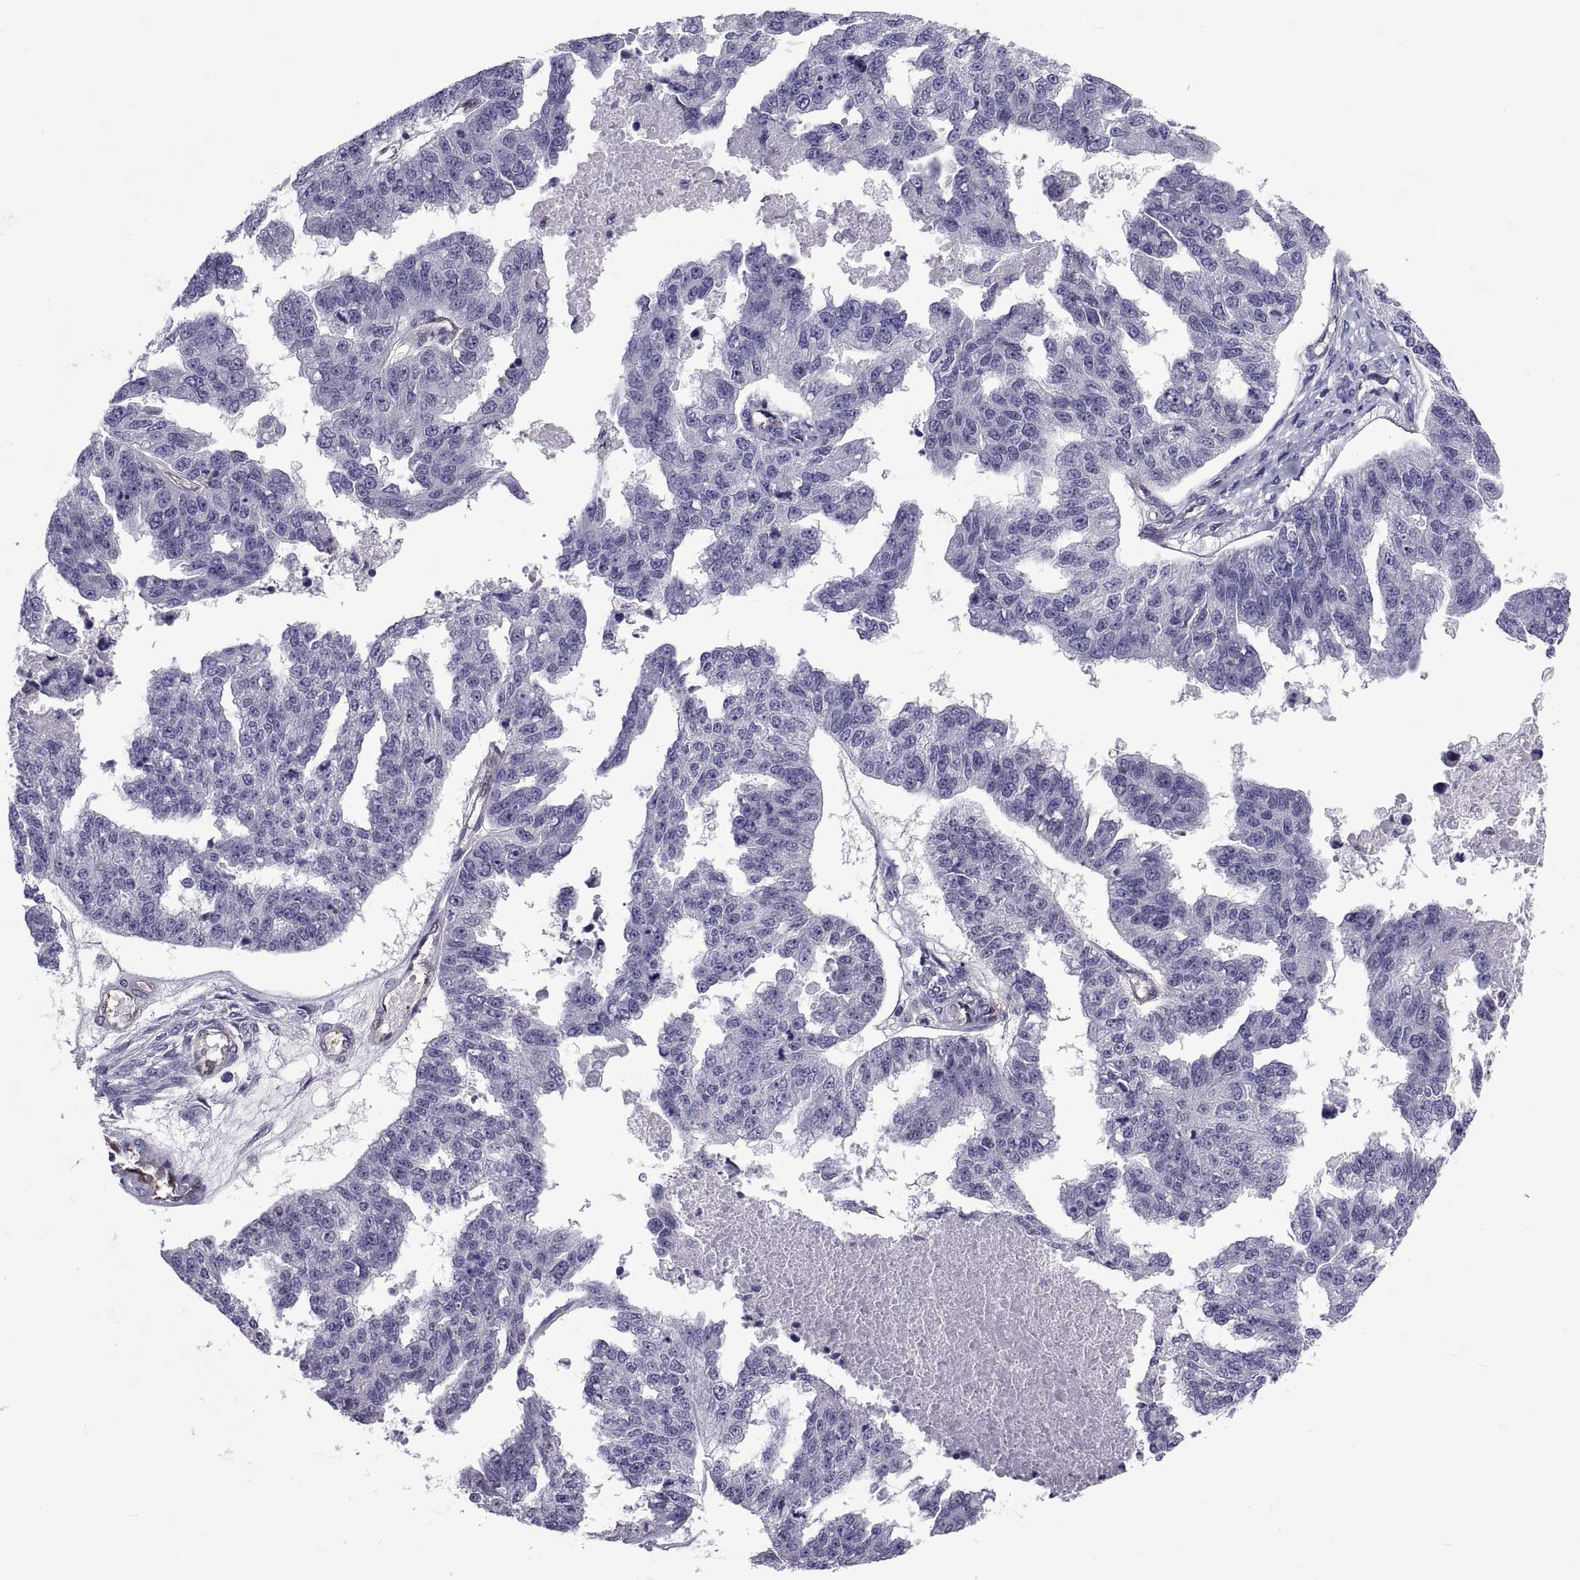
{"staining": {"intensity": "negative", "quantity": "none", "location": "none"}, "tissue": "ovarian cancer", "cell_type": "Tumor cells", "image_type": "cancer", "snomed": [{"axis": "morphology", "description": "Cystadenocarcinoma, serous, NOS"}, {"axis": "topography", "description": "Ovary"}], "caption": "IHC photomicrograph of neoplastic tissue: ovarian cancer (serous cystadenocarcinoma) stained with DAB (3,3'-diaminobenzidine) demonstrates no significant protein staining in tumor cells.", "gene": "LCN9", "patient": {"sex": "female", "age": 58}}